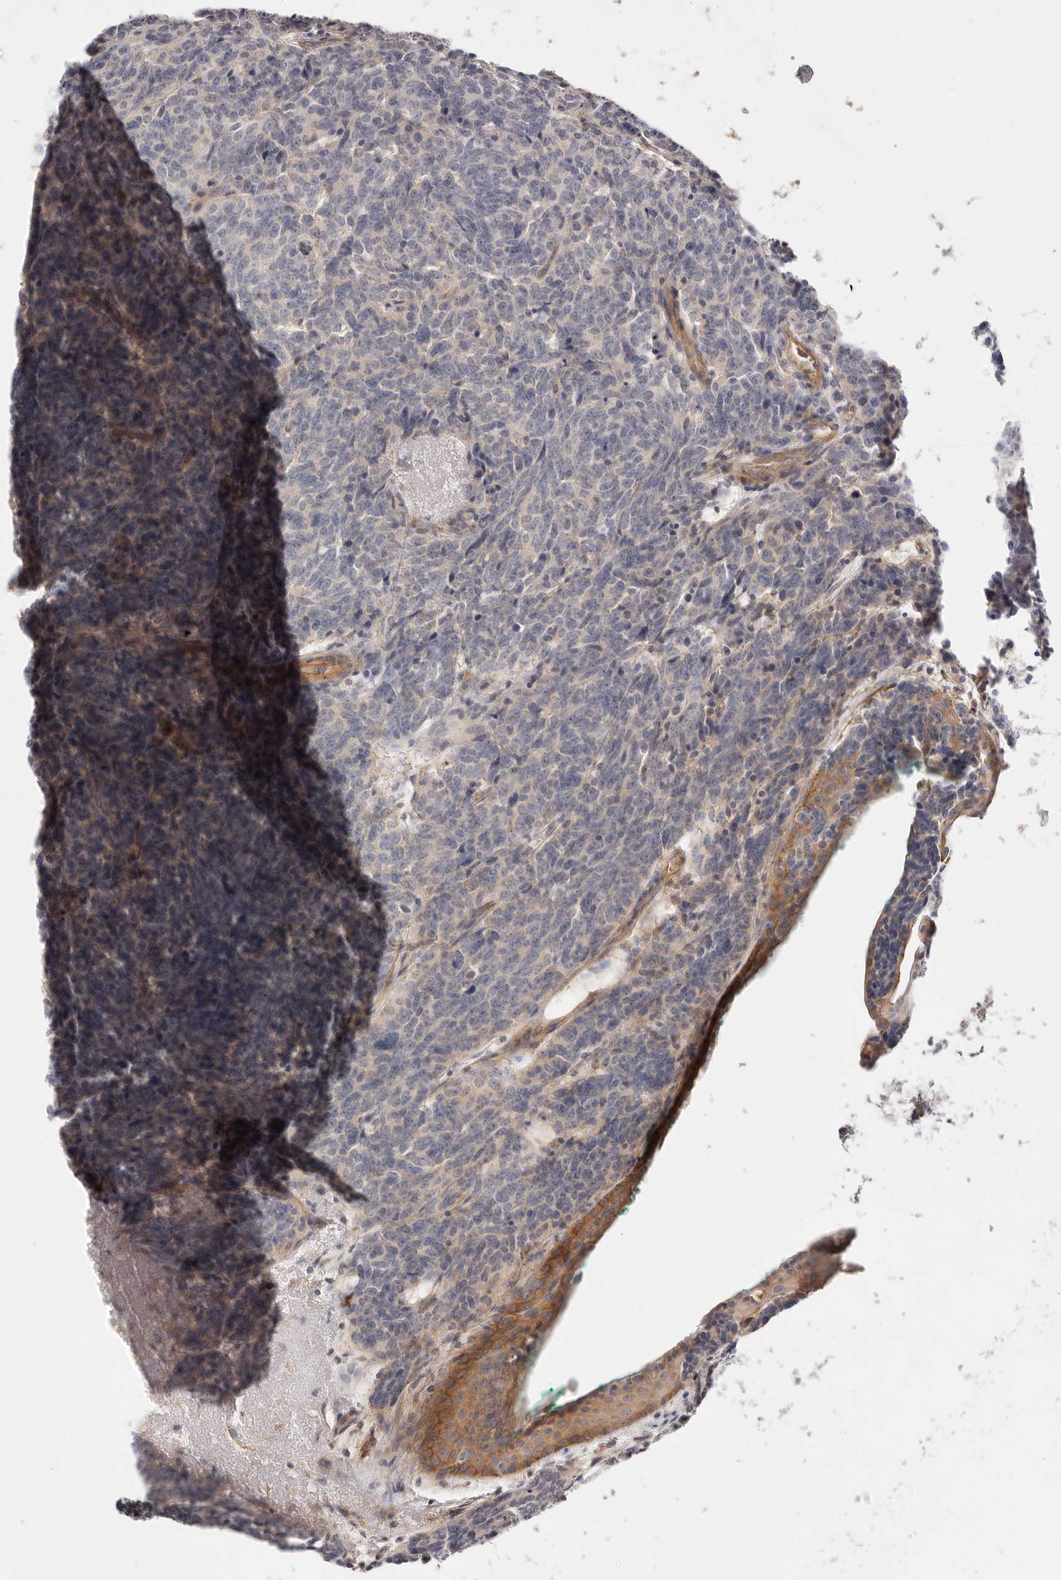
{"staining": {"intensity": "negative", "quantity": "none", "location": "none"}, "tissue": "carcinoid", "cell_type": "Tumor cells", "image_type": "cancer", "snomed": [{"axis": "morphology", "description": "Carcinoid, malignant, NOS"}, {"axis": "topography", "description": "Lung"}], "caption": "Human carcinoid stained for a protein using immunohistochemistry (IHC) demonstrates no positivity in tumor cells.", "gene": "SLC35B2", "patient": {"sex": "female", "age": 46}}